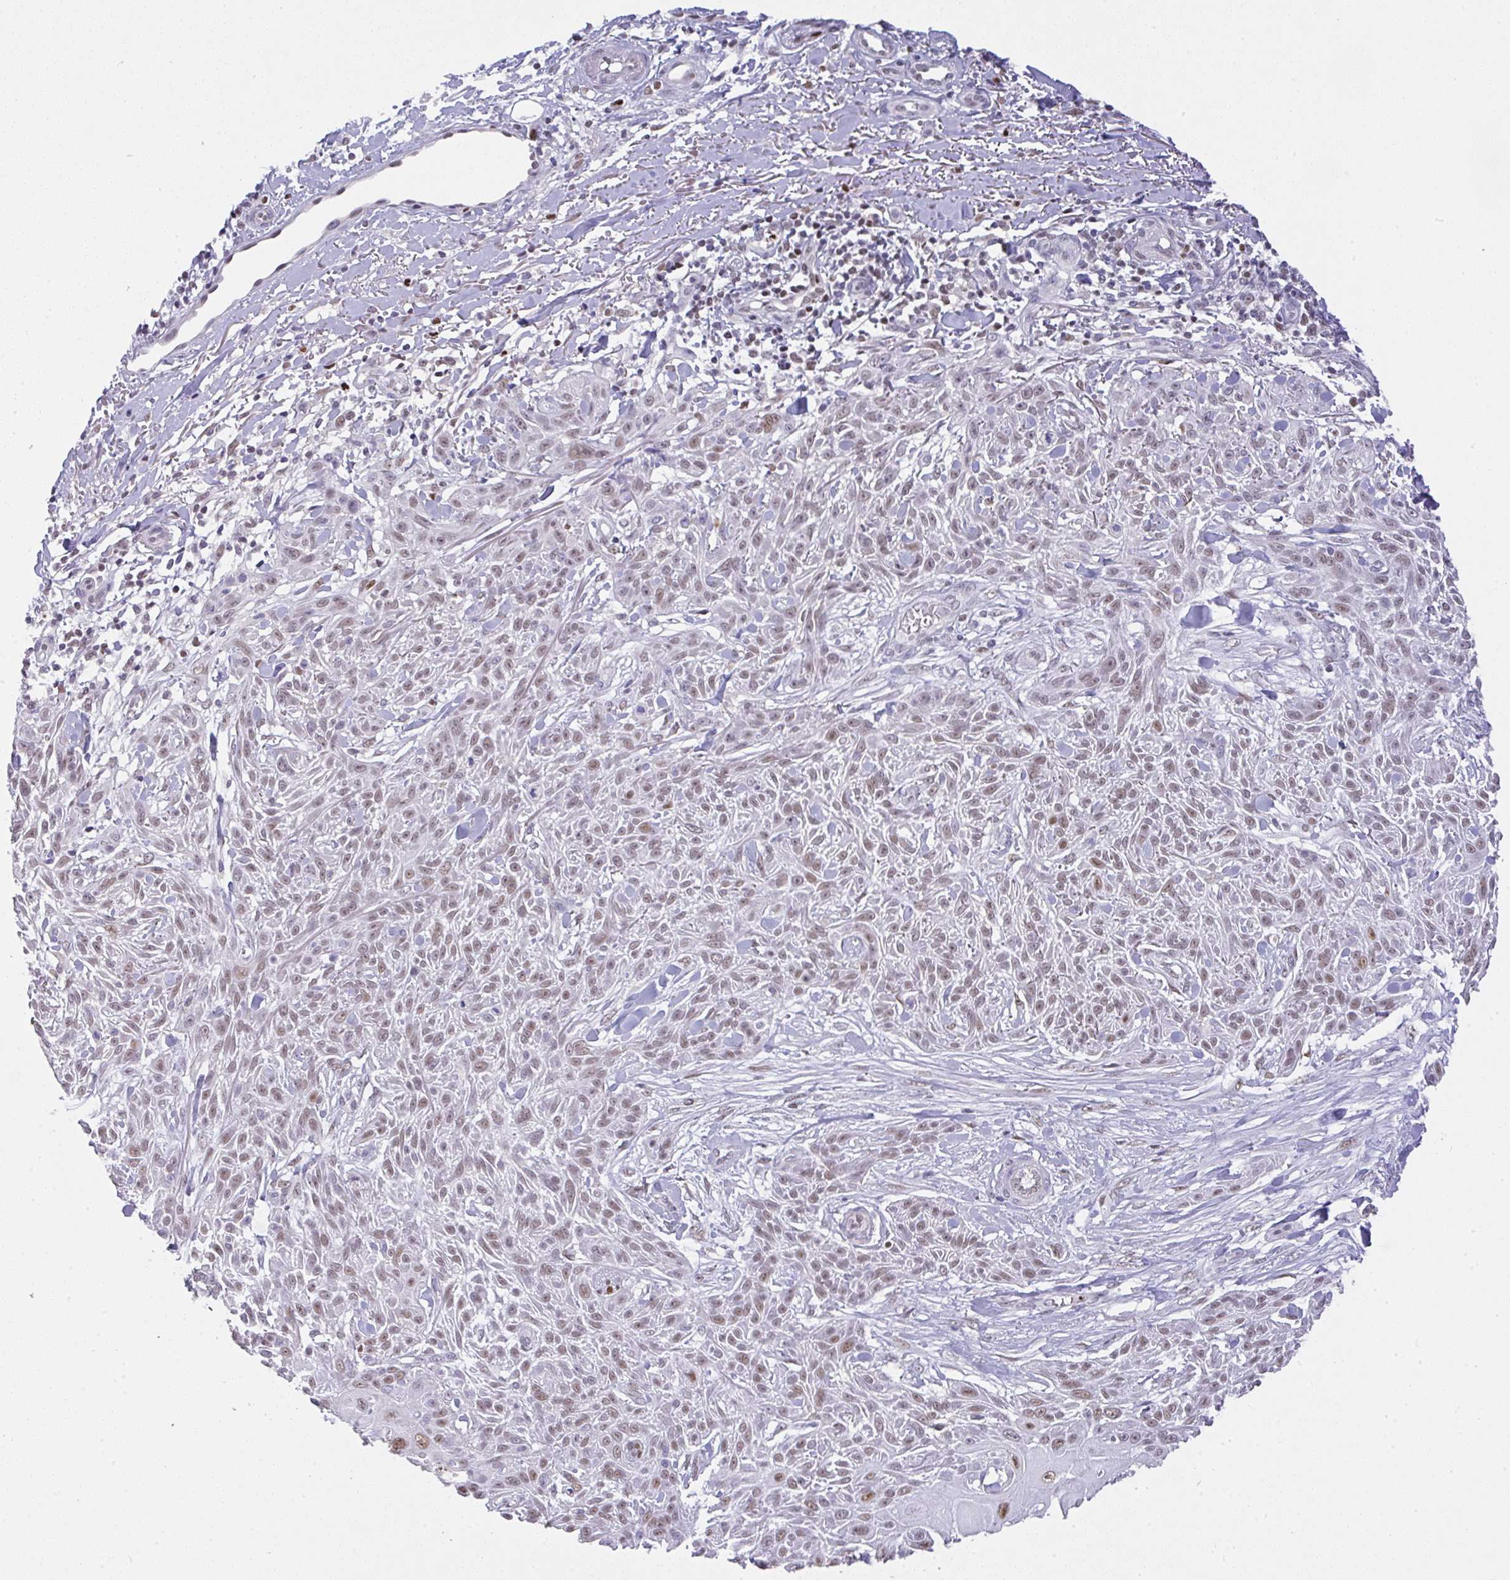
{"staining": {"intensity": "moderate", "quantity": "<25%", "location": "nuclear"}, "tissue": "skin cancer", "cell_type": "Tumor cells", "image_type": "cancer", "snomed": [{"axis": "morphology", "description": "Squamous cell carcinoma, NOS"}, {"axis": "topography", "description": "Skin"}], "caption": "Protein staining of skin cancer tissue reveals moderate nuclear staining in about <25% of tumor cells.", "gene": "BBX", "patient": {"sex": "male", "age": 86}}